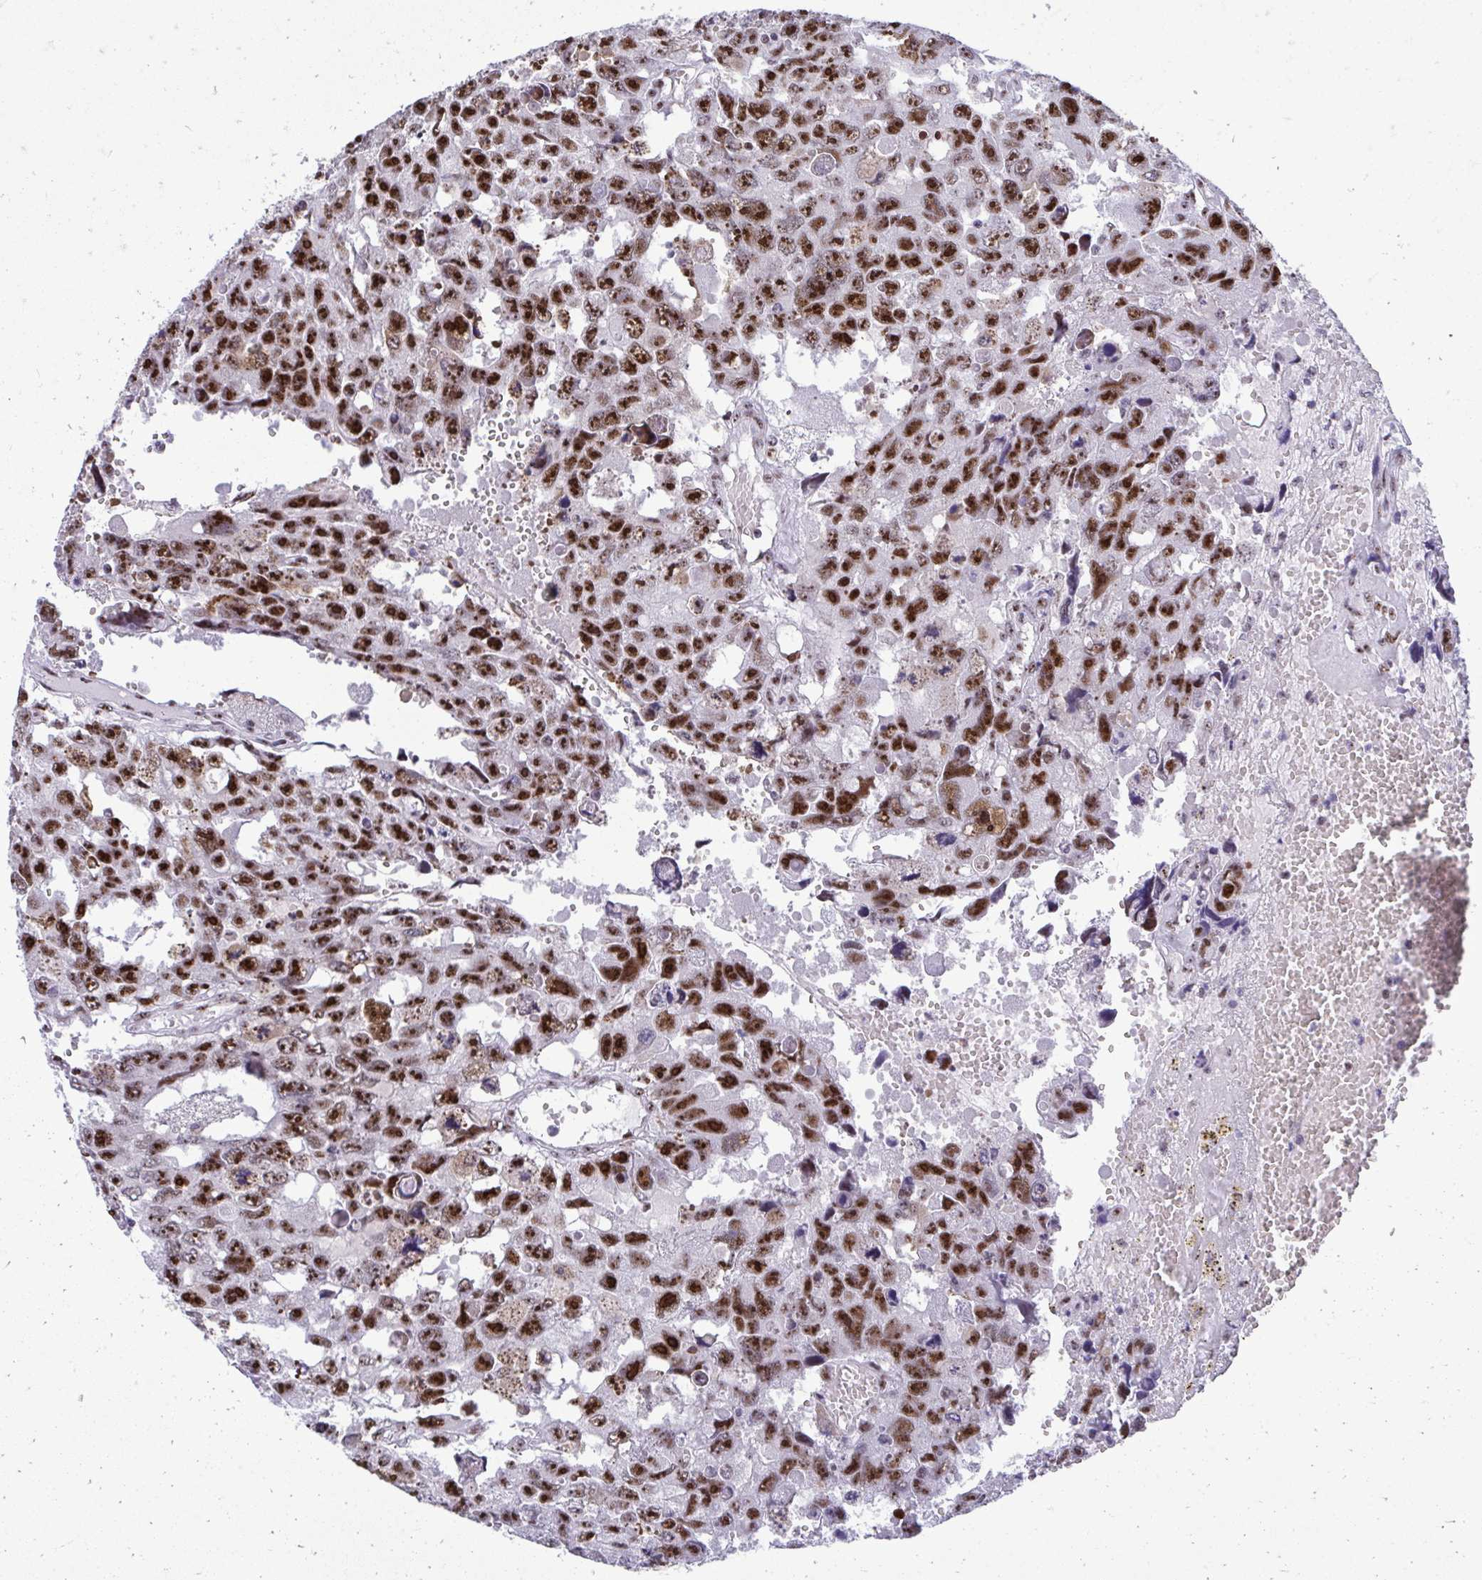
{"staining": {"intensity": "strong", "quantity": ">75%", "location": "nuclear"}, "tissue": "testis cancer", "cell_type": "Tumor cells", "image_type": "cancer", "snomed": [{"axis": "morphology", "description": "Seminoma, NOS"}, {"axis": "topography", "description": "Testis"}], "caption": "Tumor cells demonstrate strong nuclear expression in approximately >75% of cells in testis seminoma. The protein is shown in brown color, while the nuclei are stained blue.", "gene": "PELP1", "patient": {"sex": "male", "age": 26}}